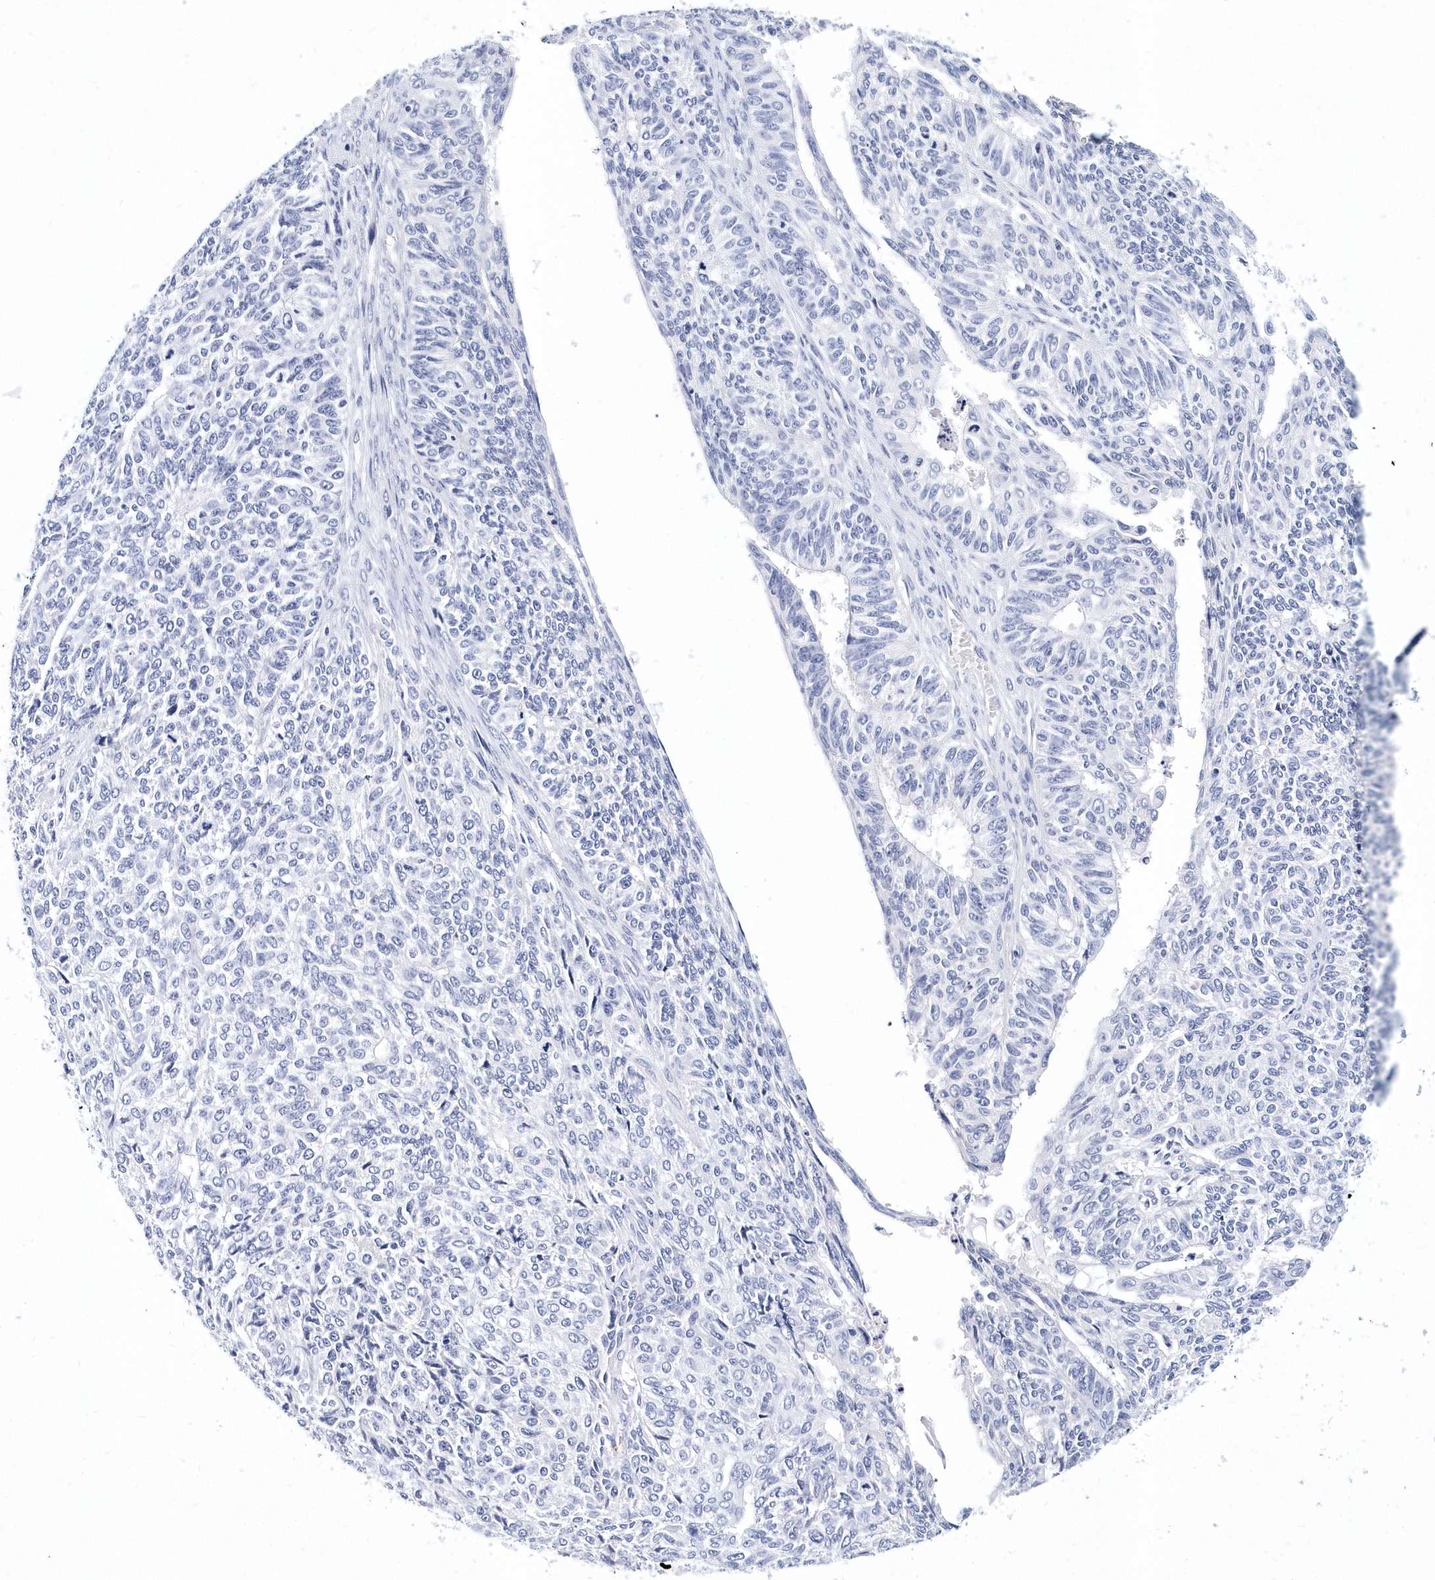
{"staining": {"intensity": "negative", "quantity": "none", "location": "none"}, "tissue": "endometrial cancer", "cell_type": "Tumor cells", "image_type": "cancer", "snomed": [{"axis": "morphology", "description": "Adenocarcinoma, NOS"}, {"axis": "topography", "description": "Endometrium"}], "caption": "Immunohistochemistry micrograph of neoplastic tissue: human endometrial cancer stained with DAB (3,3'-diaminobenzidine) reveals no significant protein expression in tumor cells.", "gene": "ITGA2B", "patient": {"sex": "female", "age": 32}}